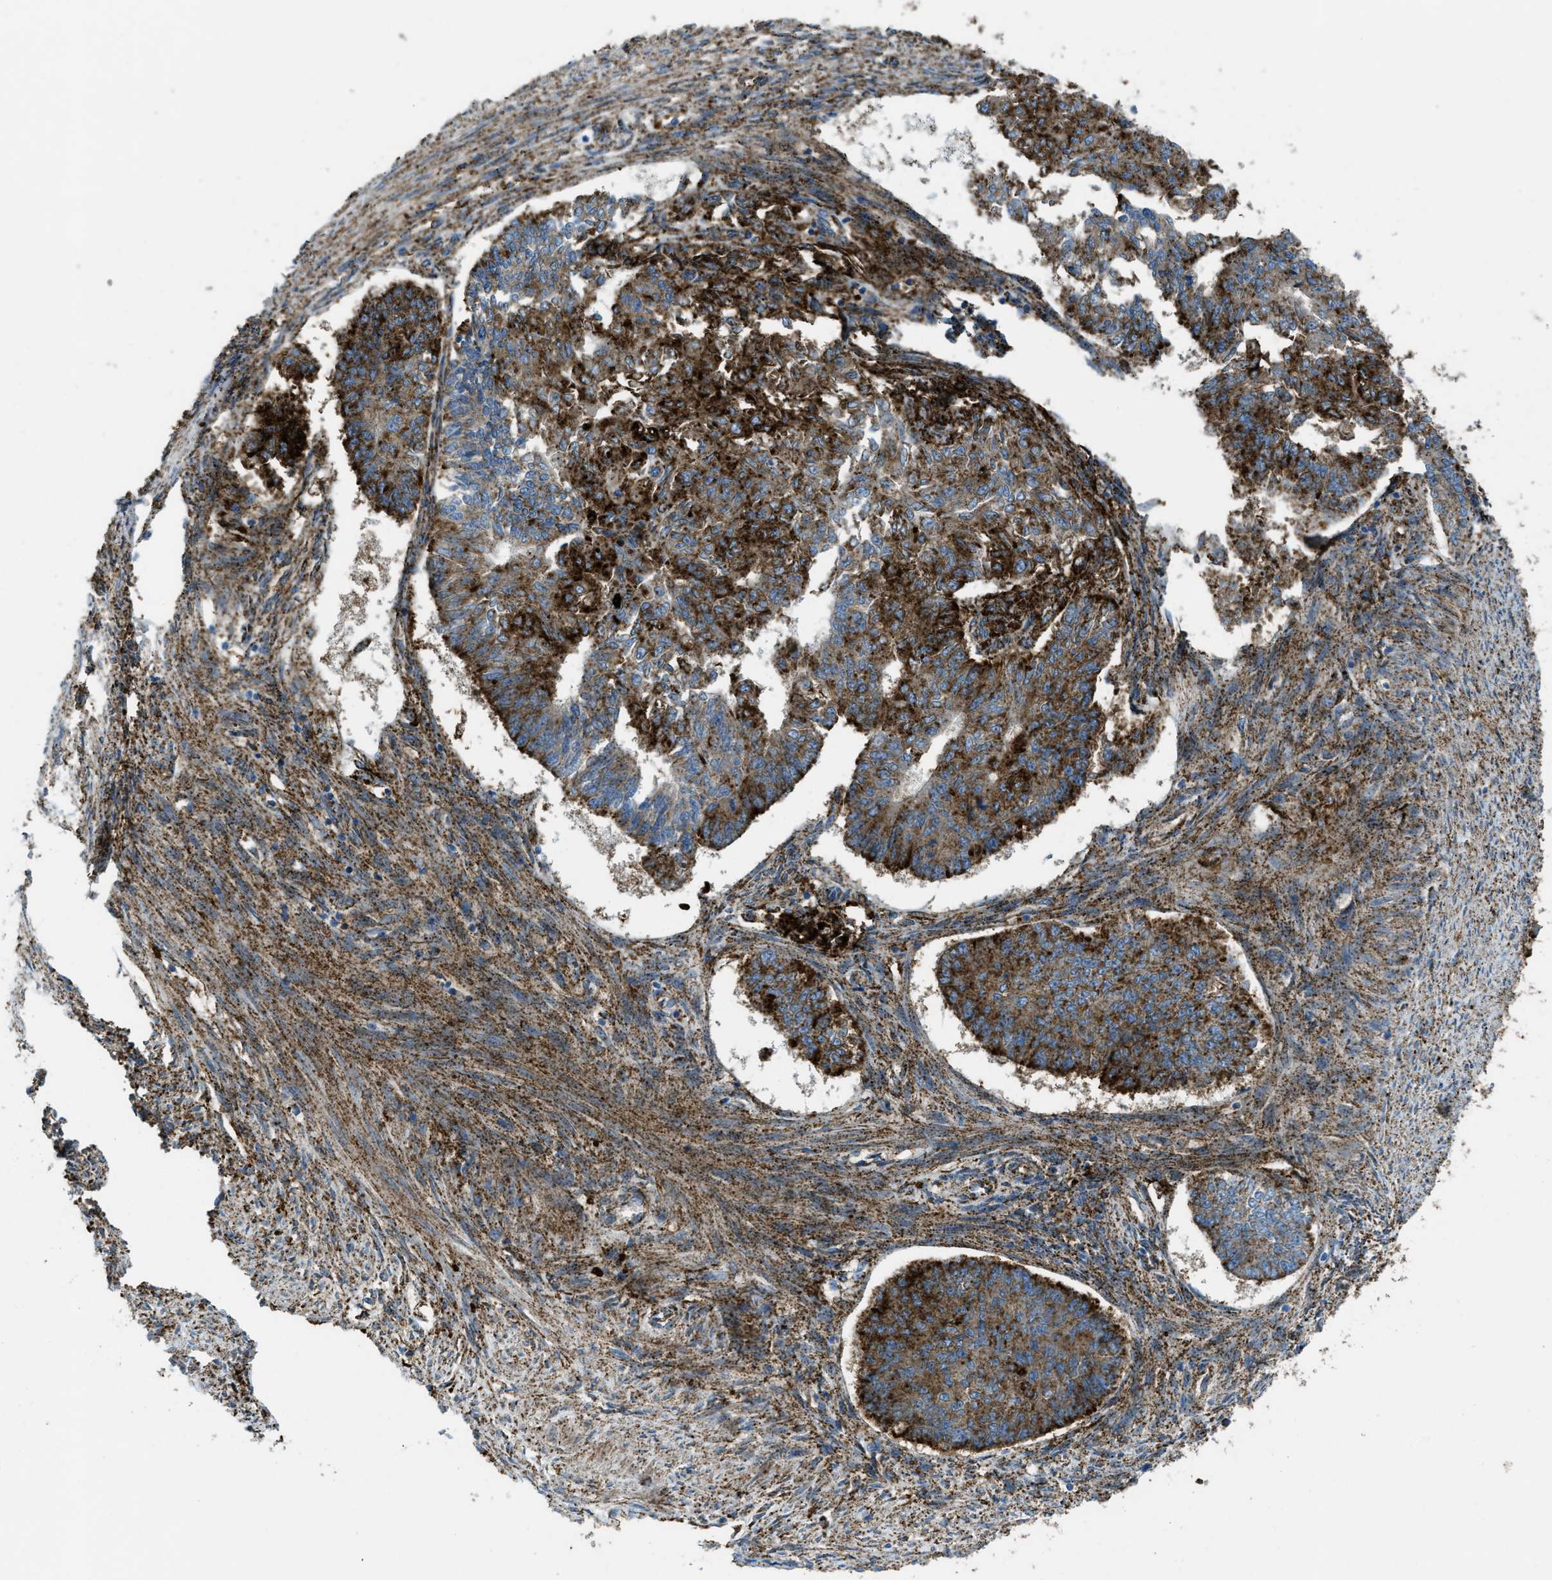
{"staining": {"intensity": "strong", "quantity": ">75%", "location": "cytoplasmic/membranous"}, "tissue": "endometrial cancer", "cell_type": "Tumor cells", "image_type": "cancer", "snomed": [{"axis": "morphology", "description": "Adenocarcinoma, NOS"}, {"axis": "topography", "description": "Endometrium"}], "caption": "A photomicrograph of endometrial cancer stained for a protein displays strong cytoplasmic/membranous brown staining in tumor cells. Using DAB (brown) and hematoxylin (blue) stains, captured at high magnification using brightfield microscopy.", "gene": "SCARB2", "patient": {"sex": "female", "age": 32}}